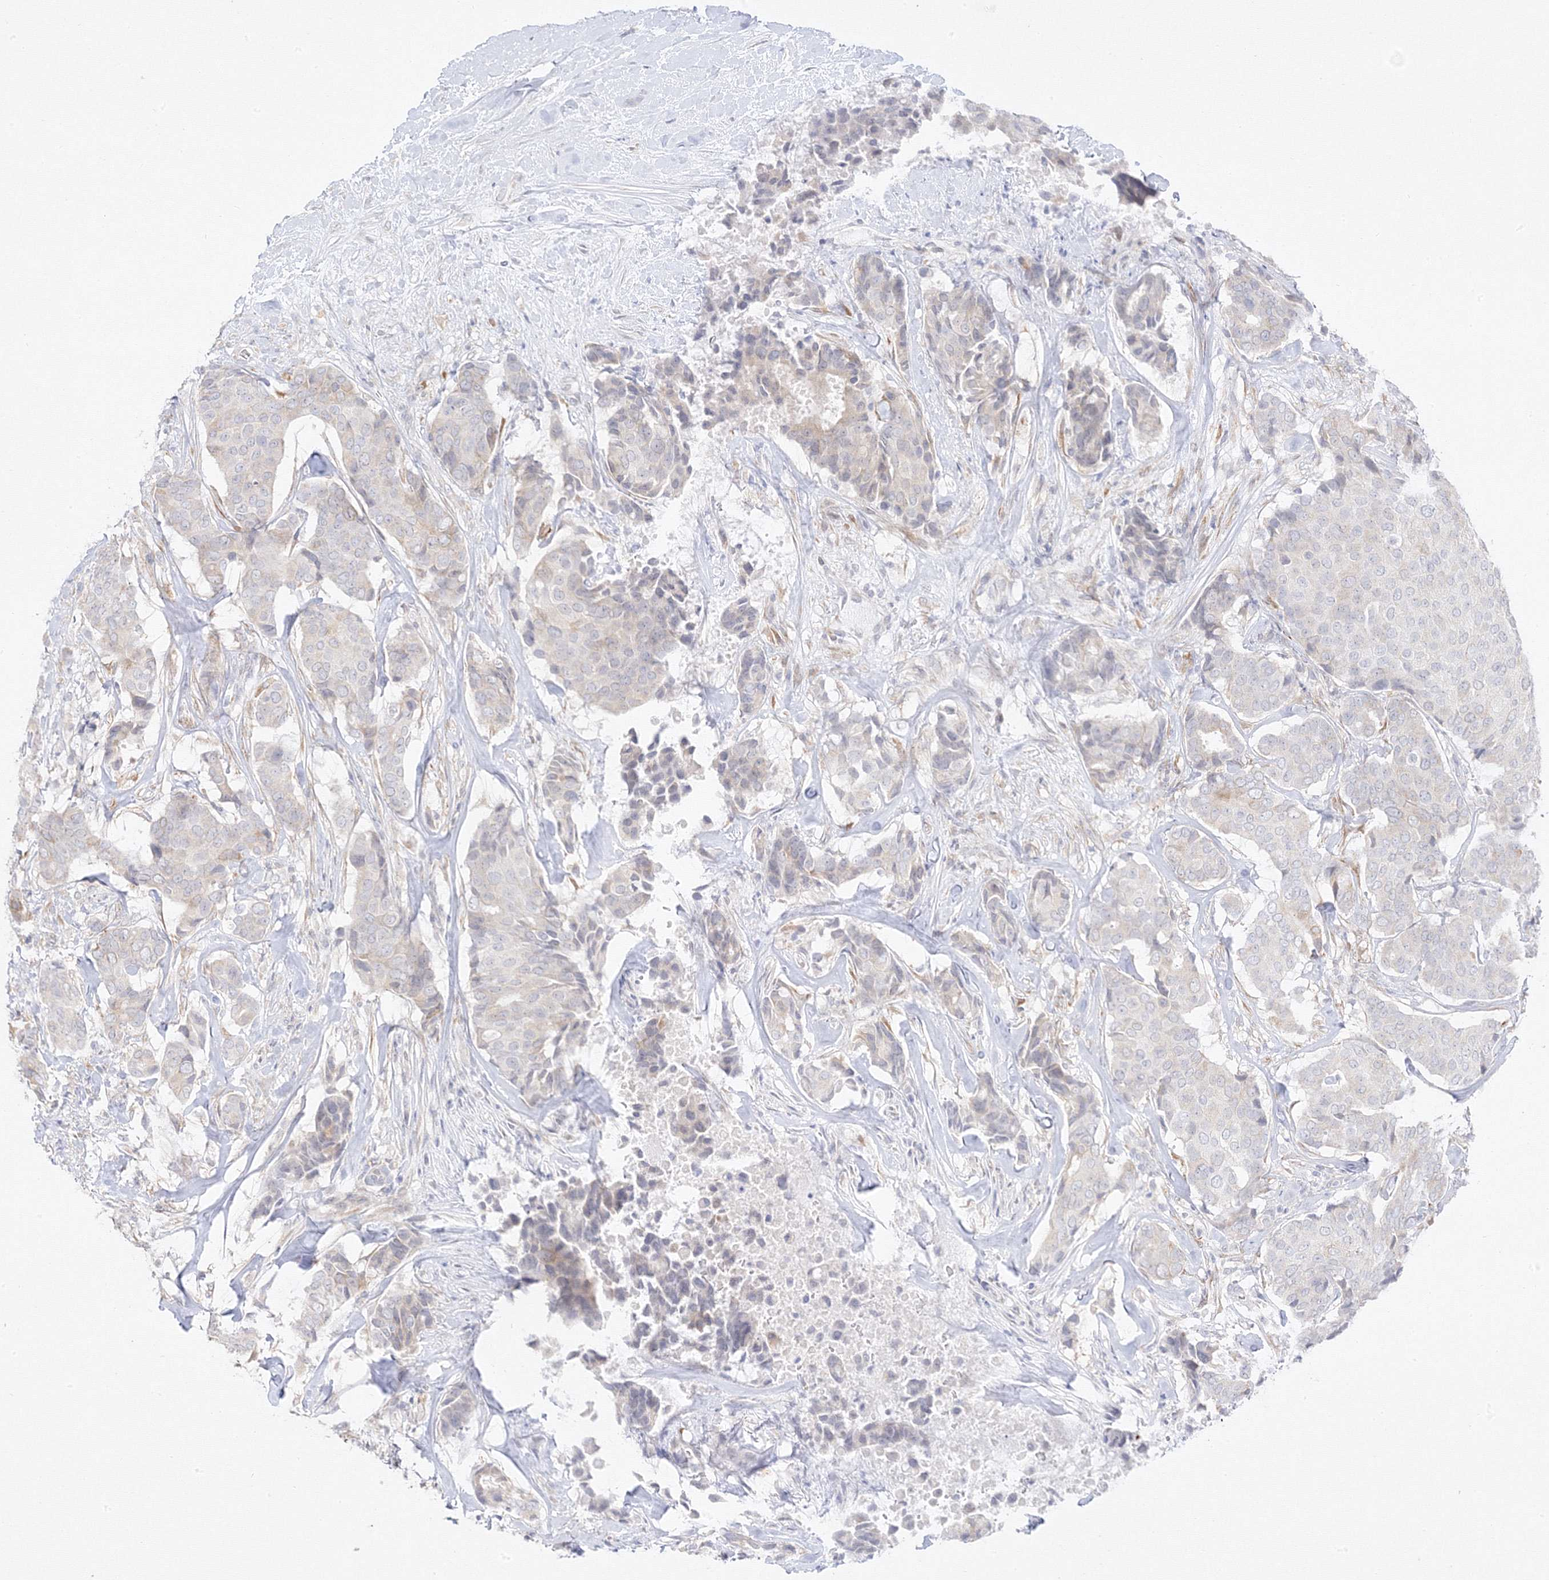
{"staining": {"intensity": "negative", "quantity": "none", "location": "none"}, "tissue": "breast cancer", "cell_type": "Tumor cells", "image_type": "cancer", "snomed": [{"axis": "morphology", "description": "Duct carcinoma"}, {"axis": "topography", "description": "Breast"}], "caption": "Immunohistochemical staining of breast infiltrating ductal carcinoma reveals no significant positivity in tumor cells.", "gene": "C2CD2", "patient": {"sex": "female", "age": 75}}